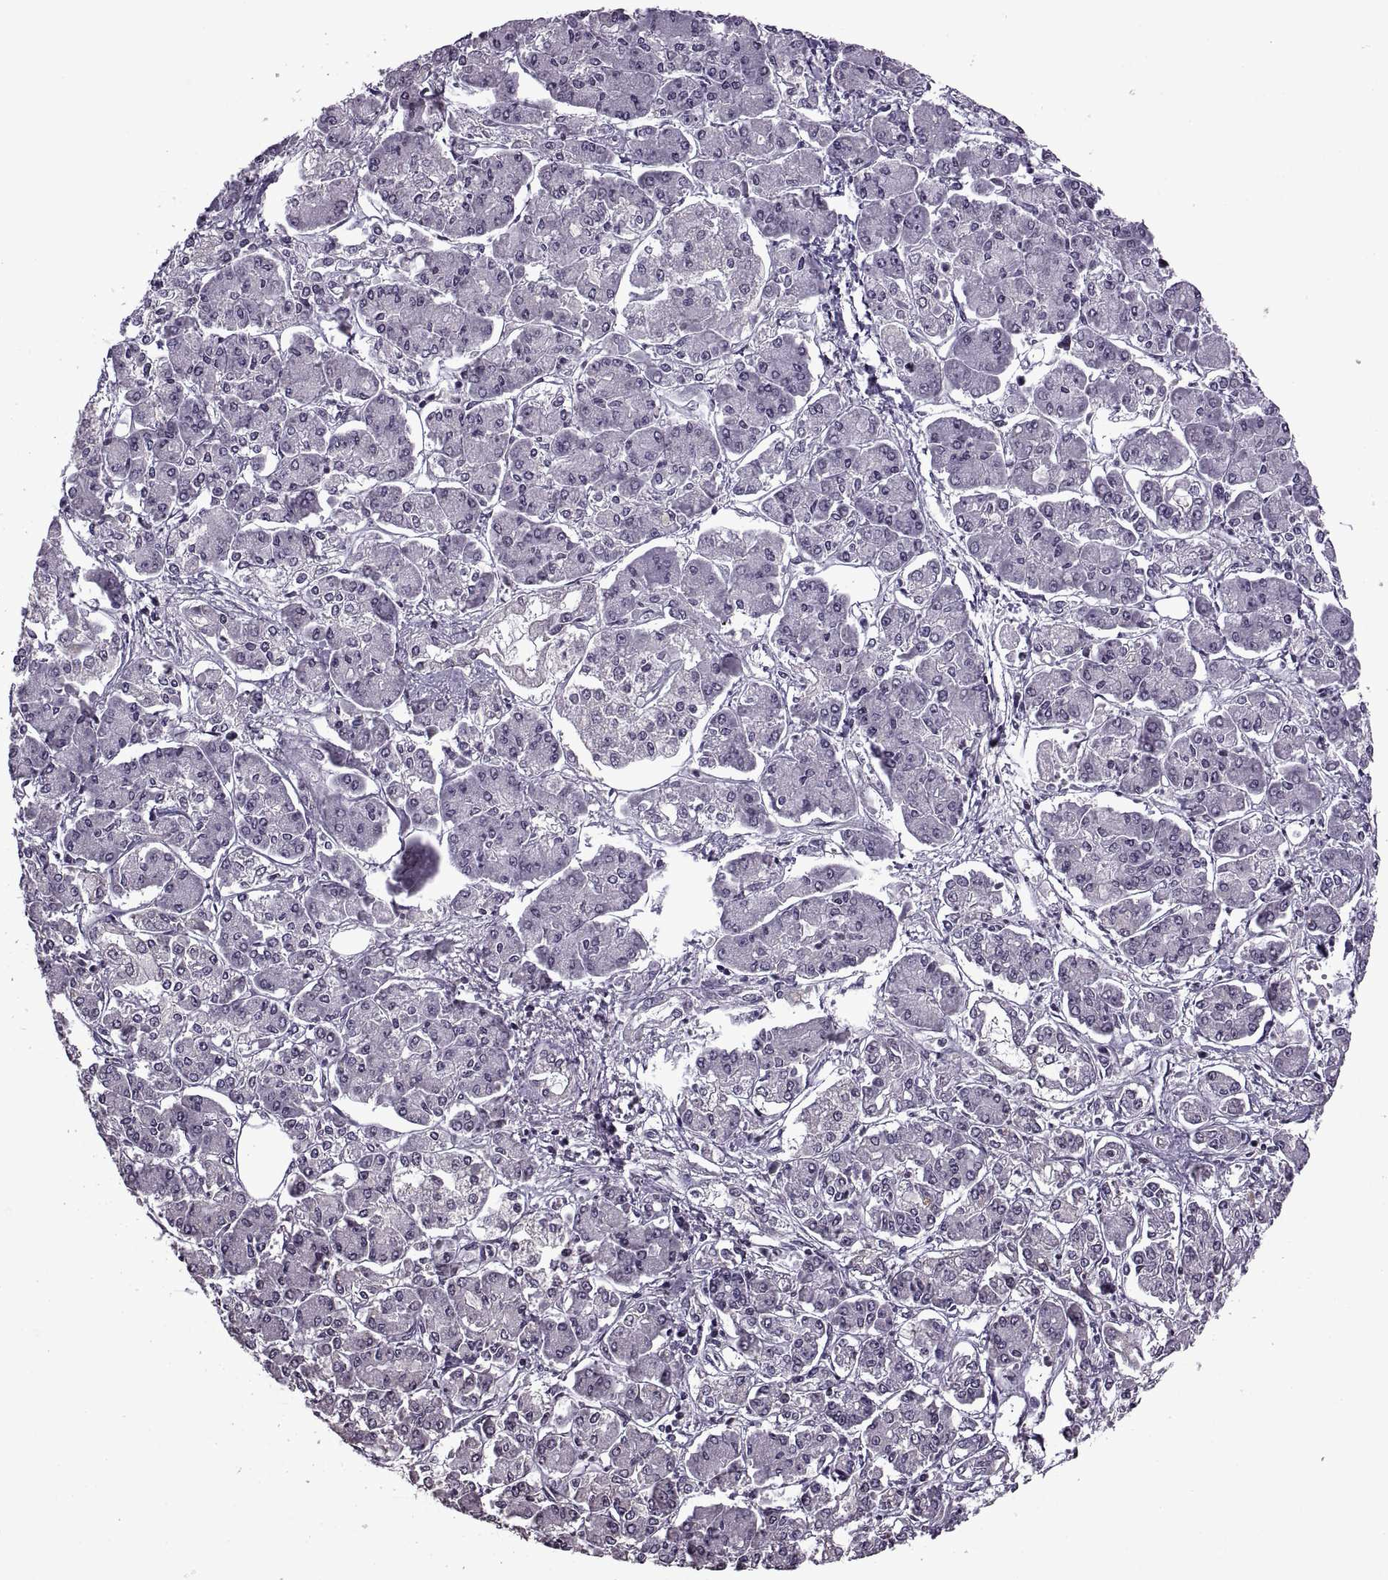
{"staining": {"intensity": "negative", "quantity": "none", "location": "none"}, "tissue": "pancreatic cancer", "cell_type": "Tumor cells", "image_type": "cancer", "snomed": [{"axis": "morphology", "description": "Adenocarcinoma, NOS"}, {"axis": "topography", "description": "Pancreas"}], "caption": "Human pancreatic cancer stained for a protein using immunohistochemistry demonstrates no staining in tumor cells.", "gene": "INTS3", "patient": {"sex": "male", "age": 85}}